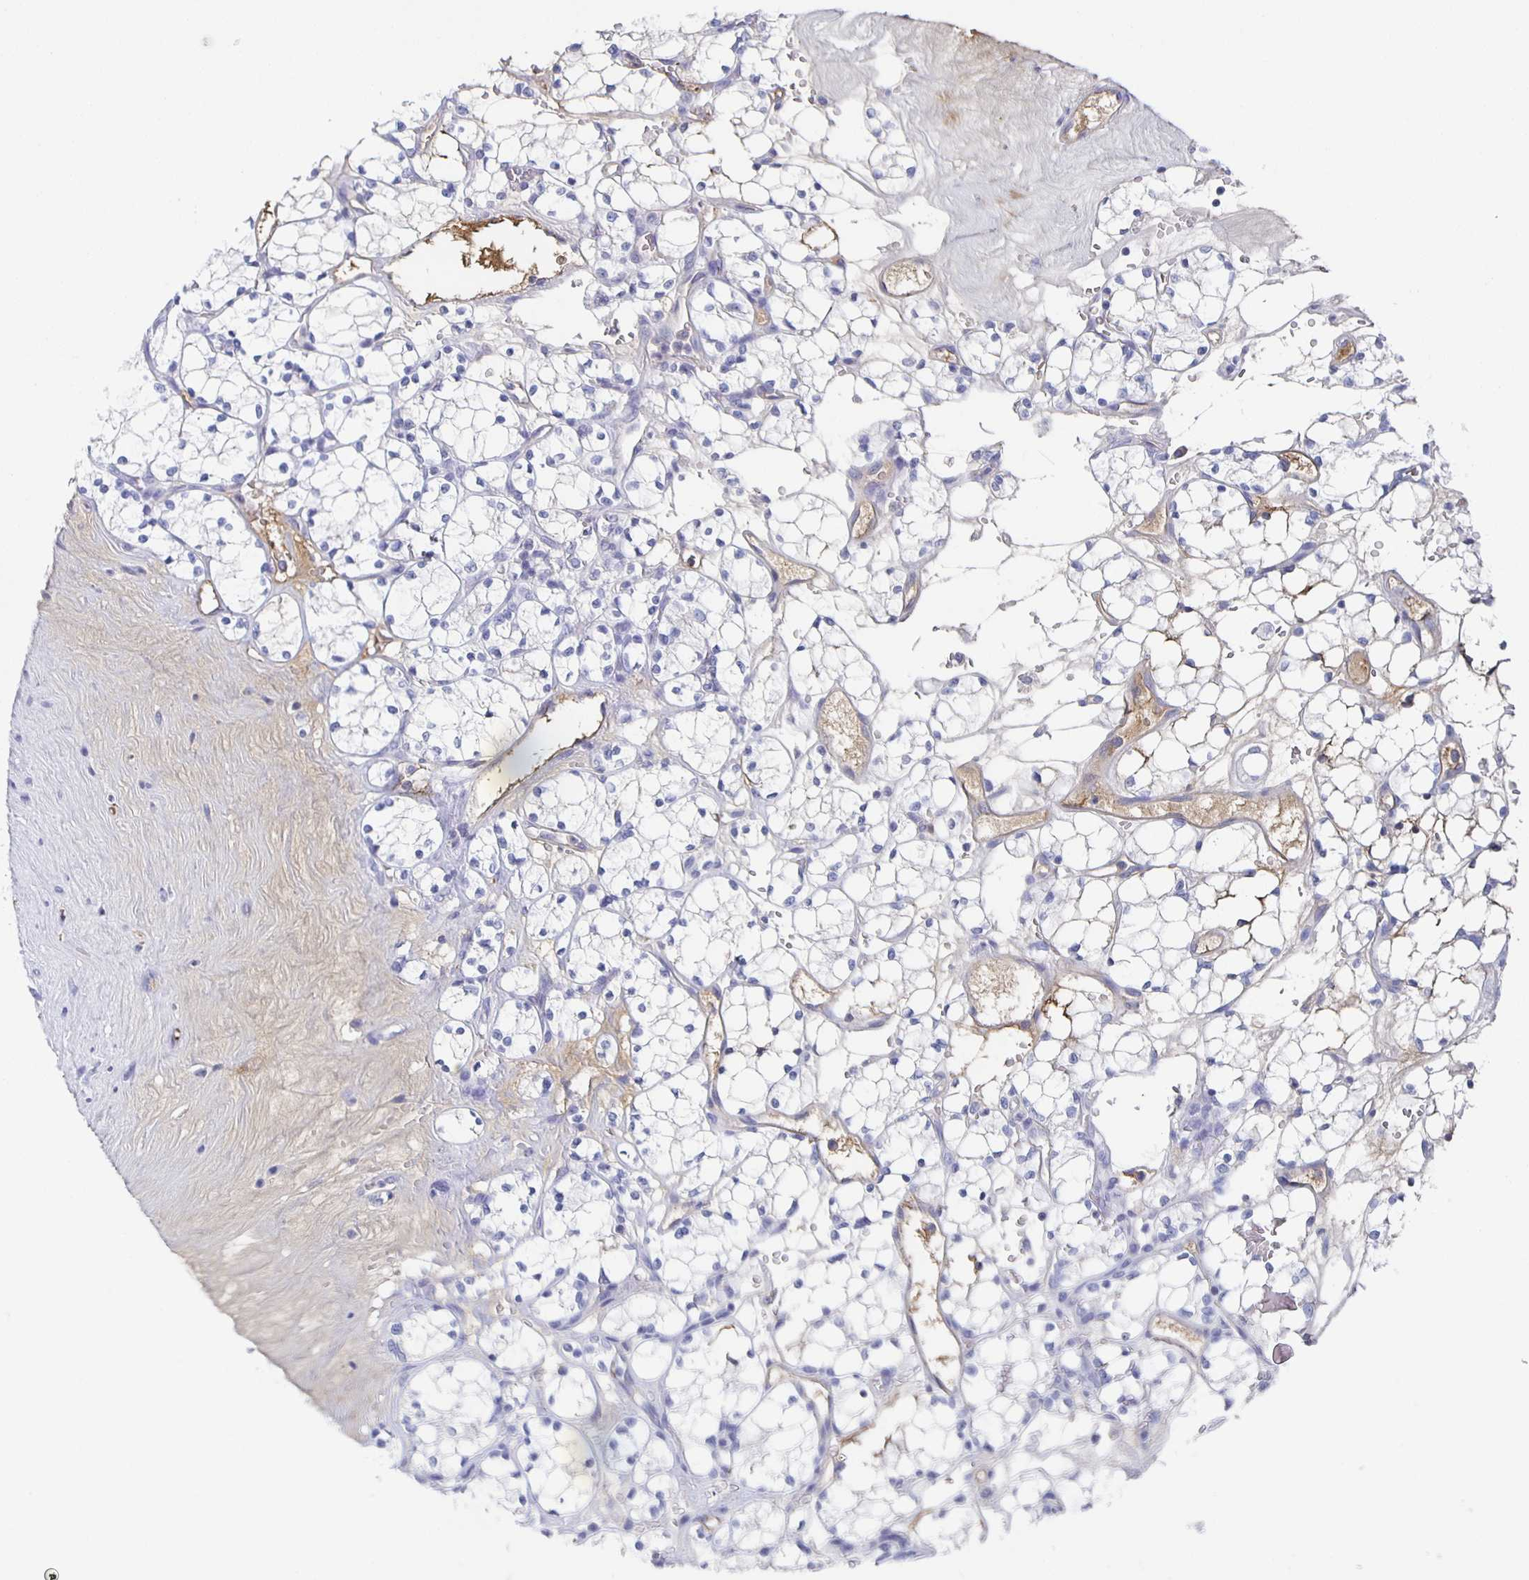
{"staining": {"intensity": "negative", "quantity": "none", "location": "none"}, "tissue": "renal cancer", "cell_type": "Tumor cells", "image_type": "cancer", "snomed": [{"axis": "morphology", "description": "Adenocarcinoma, NOS"}, {"axis": "topography", "description": "Kidney"}], "caption": "Immunohistochemistry histopathology image of renal cancer stained for a protein (brown), which exhibits no positivity in tumor cells.", "gene": "FGA", "patient": {"sex": "female", "age": 69}}